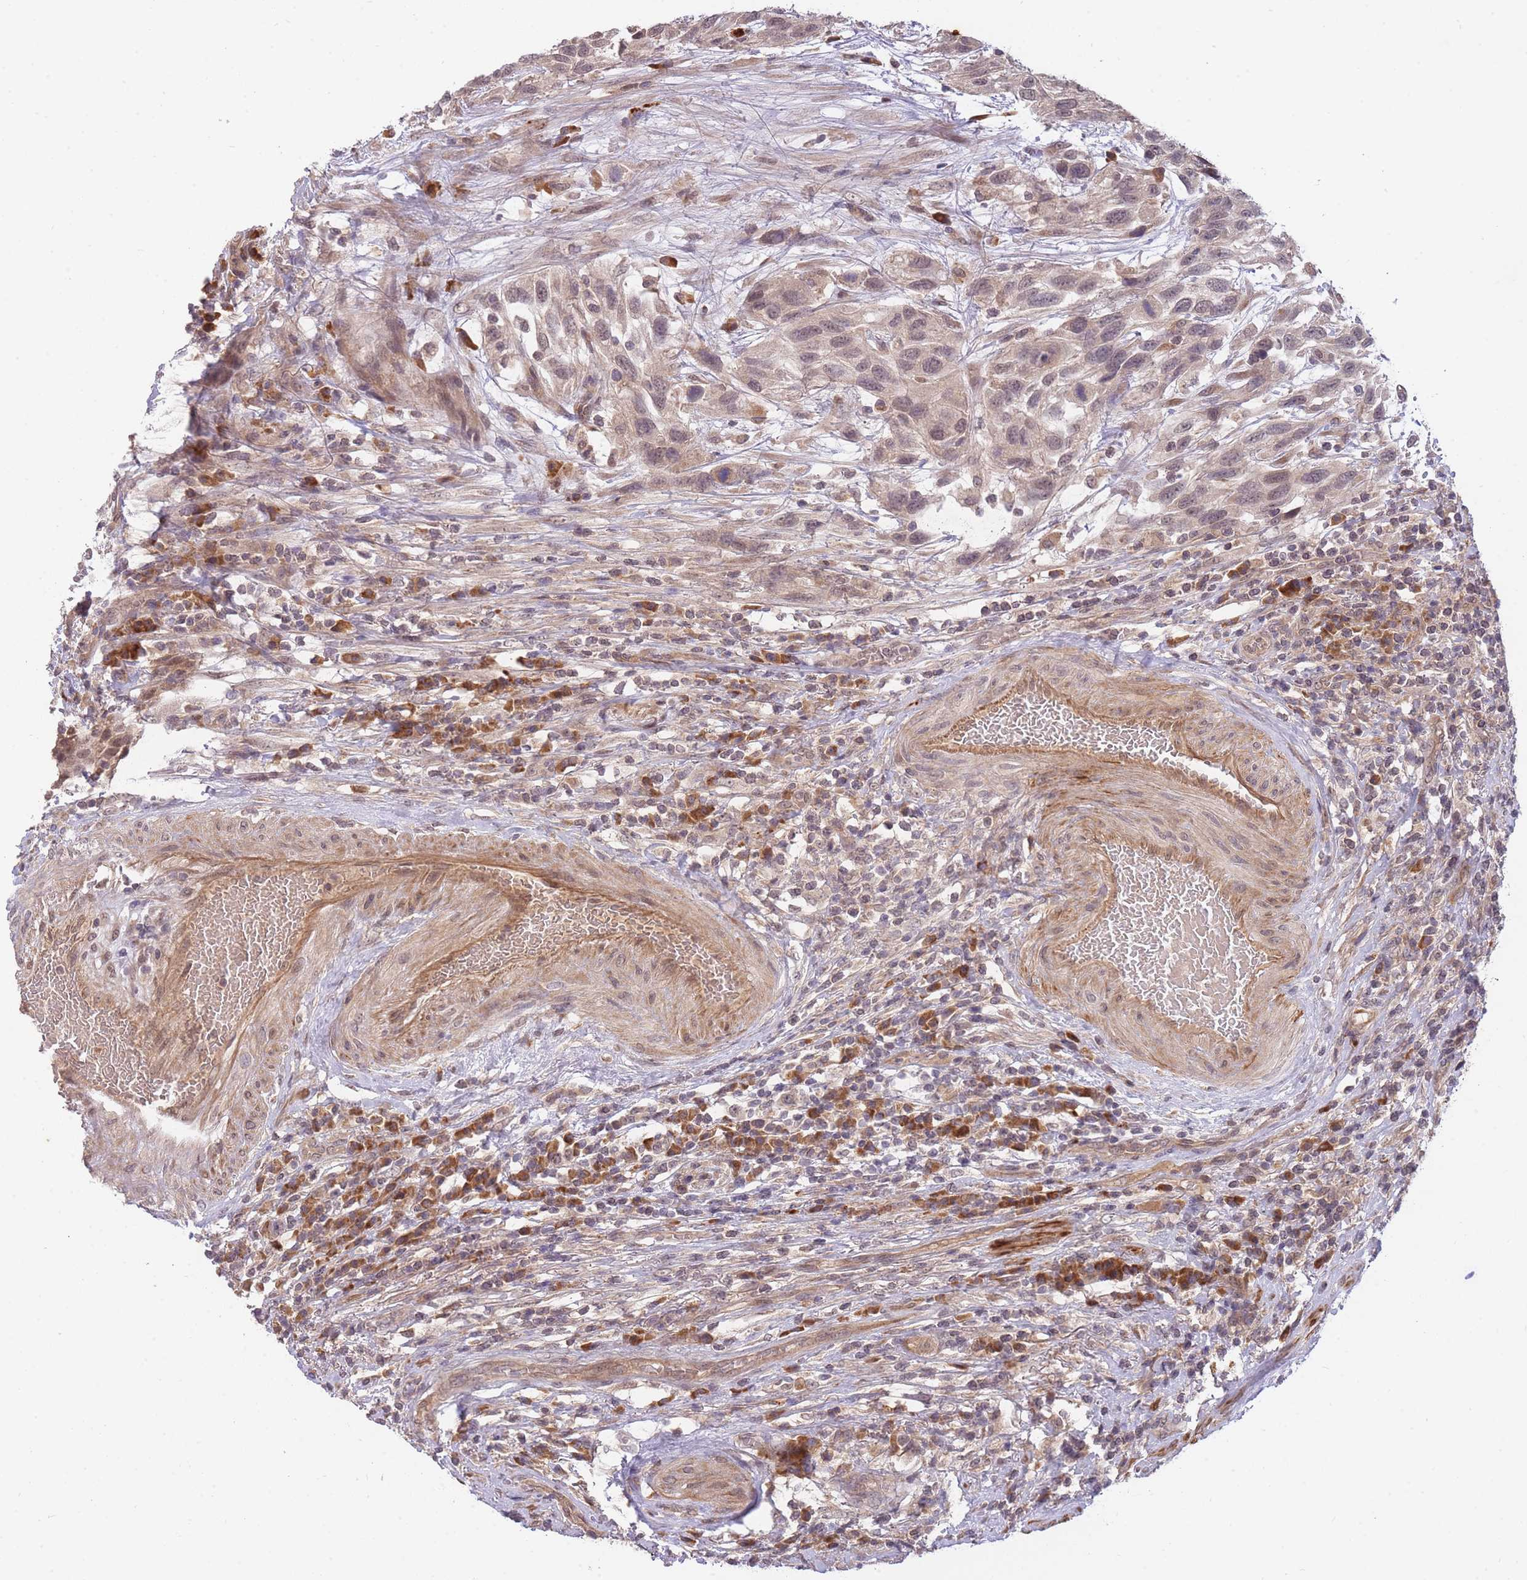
{"staining": {"intensity": "moderate", "quantity": "25%-75%", "location": "nuclear"}, "tissue": "urothelial cancer", "cell_type": "Tumor cells", "image_type": "cancer", "snomed": [{"axis": "morphology", "description": "Urothelial carcinoma, High grade"}, {"axis": "topography", "description": "Urinary bladder"}], "caption": "An IHC micrograph of tumor tissue is shown. Protein staining in brown shows moderate nuclear positivity in urothelial cancer within tumor cells. The protein is shown in brown color, while the nuclei are stained blue.", "gene": "SMC6", "patient": {"sex": "female", "age": 70}}